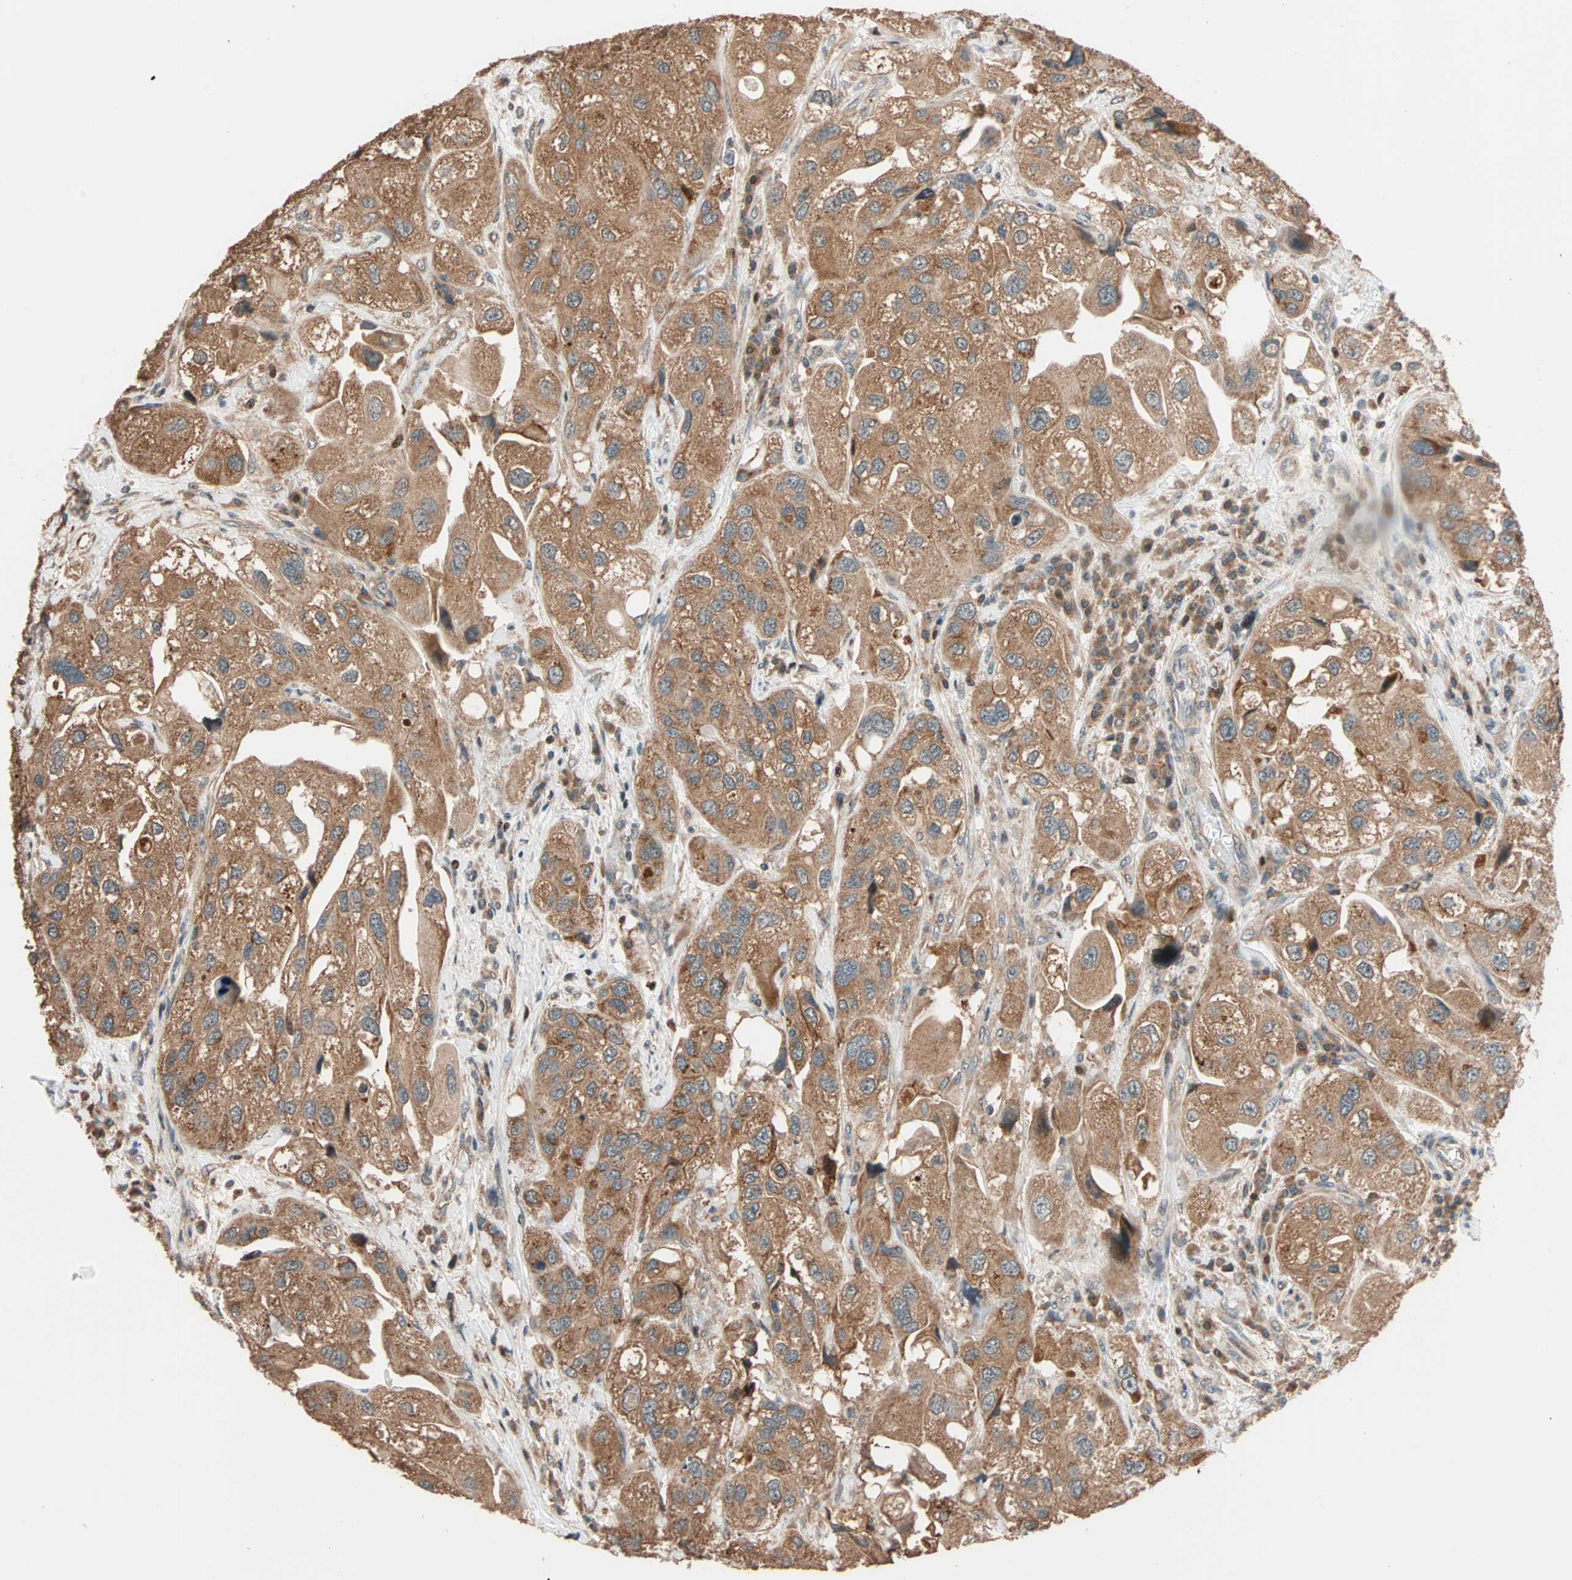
{"staining": {"intensity": "moderate", "quantity": ">75%", "location": "cytoplasmic/membranous"}, "tissue": "urothelial cancer", "cell_type": "Tumor cells", "image_type": "cancer", "snomed": [{"axis": "morphology", "description": "Urothelial carcinoma, High grade"}, {"axis": "topography", "description": "Urinary bladder"}], "caption": "High-grade urothelial carcinoma stained for a protein exhibits moderate cytoplasmic/membranous positivity in tumor cells. (DAB IHC with brightfield microscopy, high magnification).", "gene": "HECW1", "patient": {"sex": "female", "age": 64}}